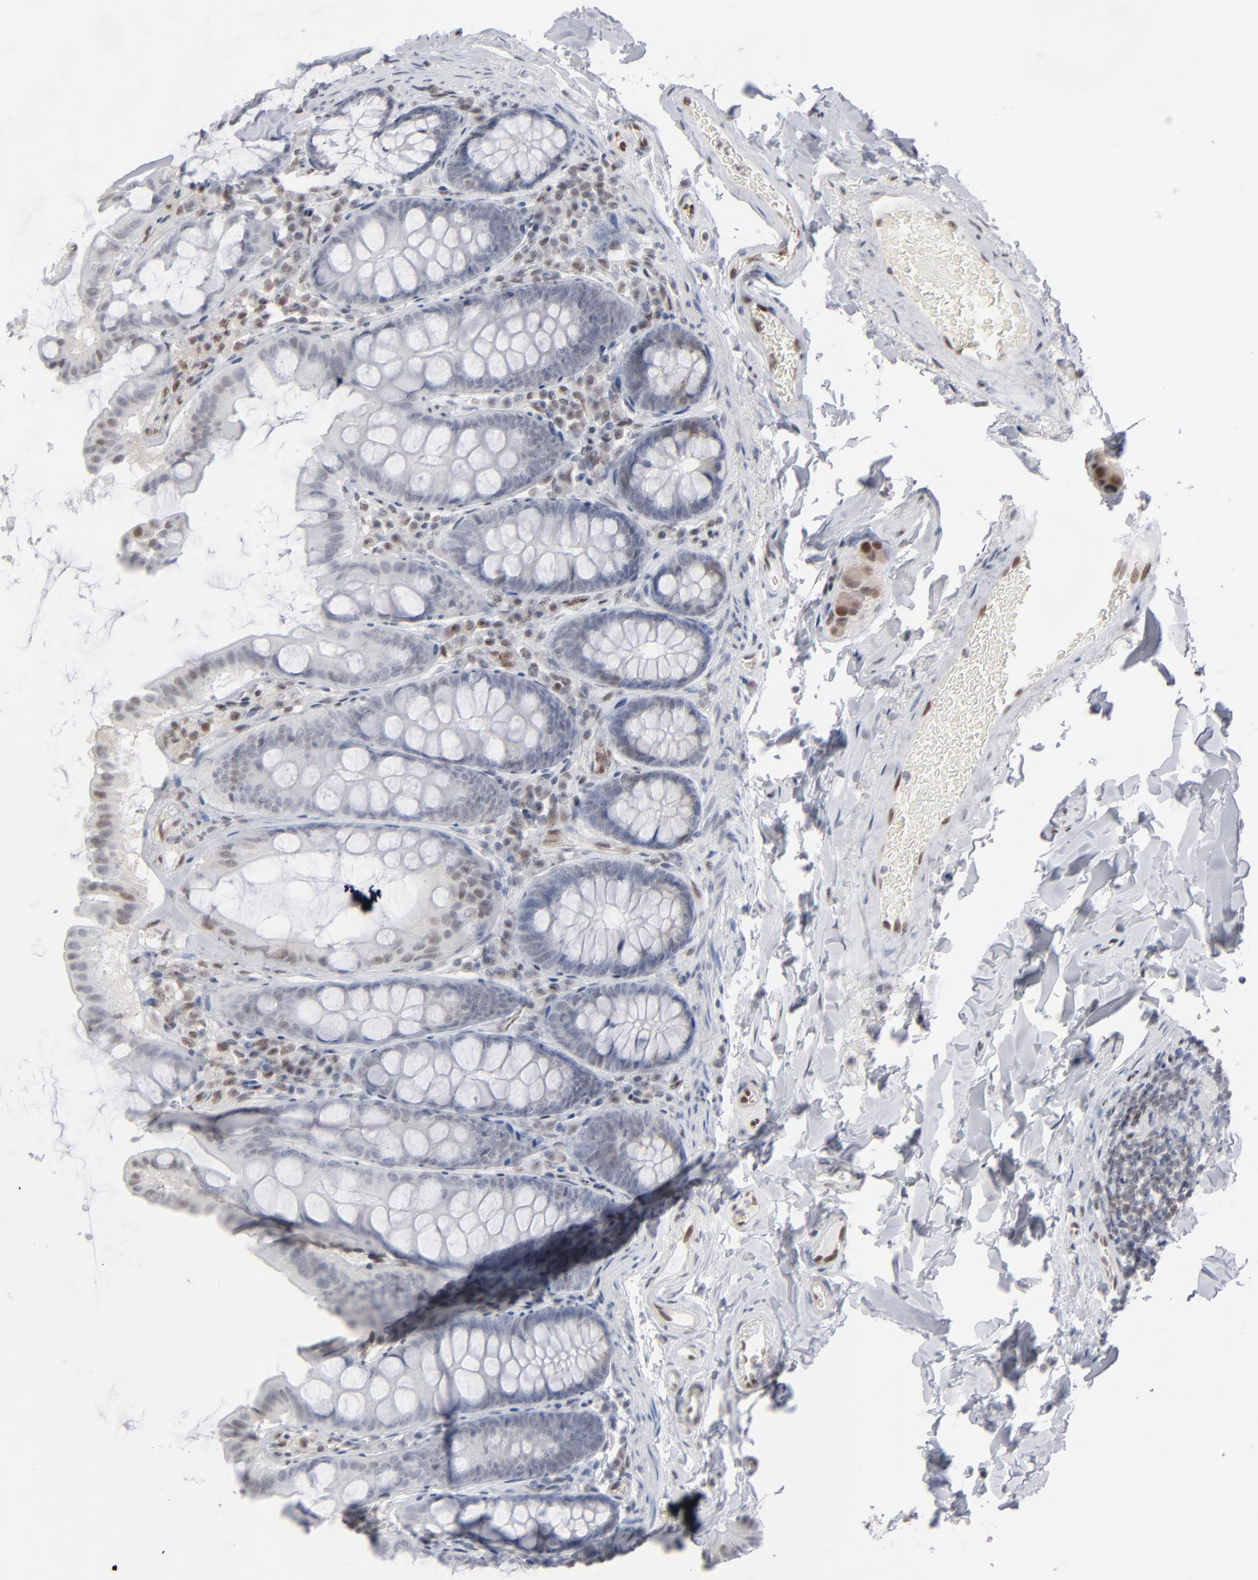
{"staining": {"intensity": "moderate", "quantity": ">75%", "location": "nuclear"}, "tissue": "colon", "cell_type": "Endothelial cells", "image_type": "normal", "snomed": [{"axis": "morphology", "description": "Normal tissue, NOS"}, {"axis": "topography", "description": "Colon"}], "caption": "IHC photomicrograph of normal colon: colon stained using immunohistochemistry (IHC) shows medium levels of moderate protein expression localized specifically in the nuclear of endothelial cells, appearing as a nuclear brown color.", "gene": "IRF9", "patient": {"sex": "female", "age": 61}}